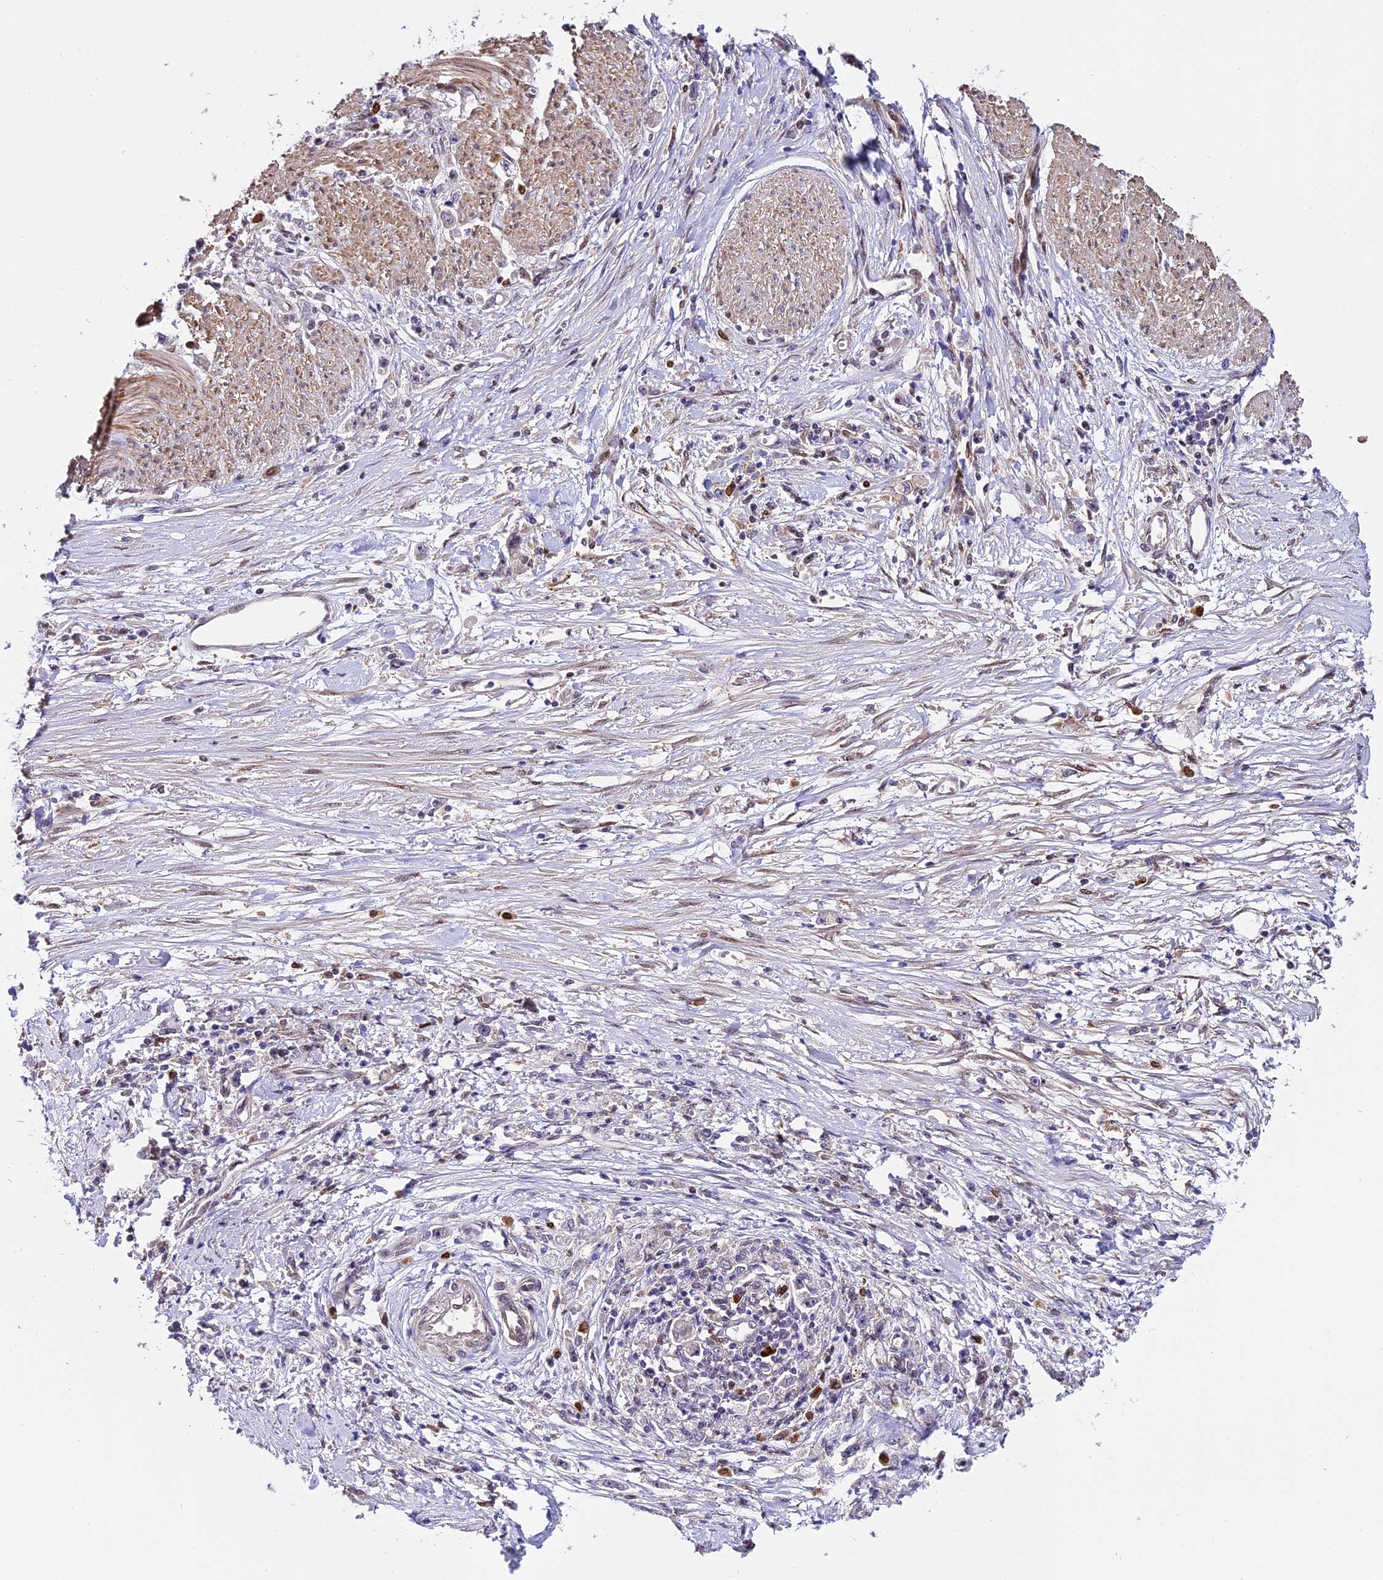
{"staining": {"intensity": "negative", "quantity": "none", "location": "none"}, "tissue": "stomach cancer", "cell_type": "Tumor cells", "image_type": "cancer", "snomed": [{"axis": "morphology", "description": "Adenocarcinoma, NOS"}, {"axis": "topography", "description": "Stomach"}], "caption": "Immunohistochemistry (IHC) micrograph of neoplastic tissue: stomach adenocarcinoma stained with DAB (3,3'-diaminobenzidine) exhibits no significant protein staining in tumor cells. Brightfield microscopy of immunohistochemistry stained with DAB (3,3'-diaminobenzidine) (brown) and hematoxylin (blue), captured at high magnification.", "gene": "HERPUD1", "patient": {"sex": "female", "age": 59}}